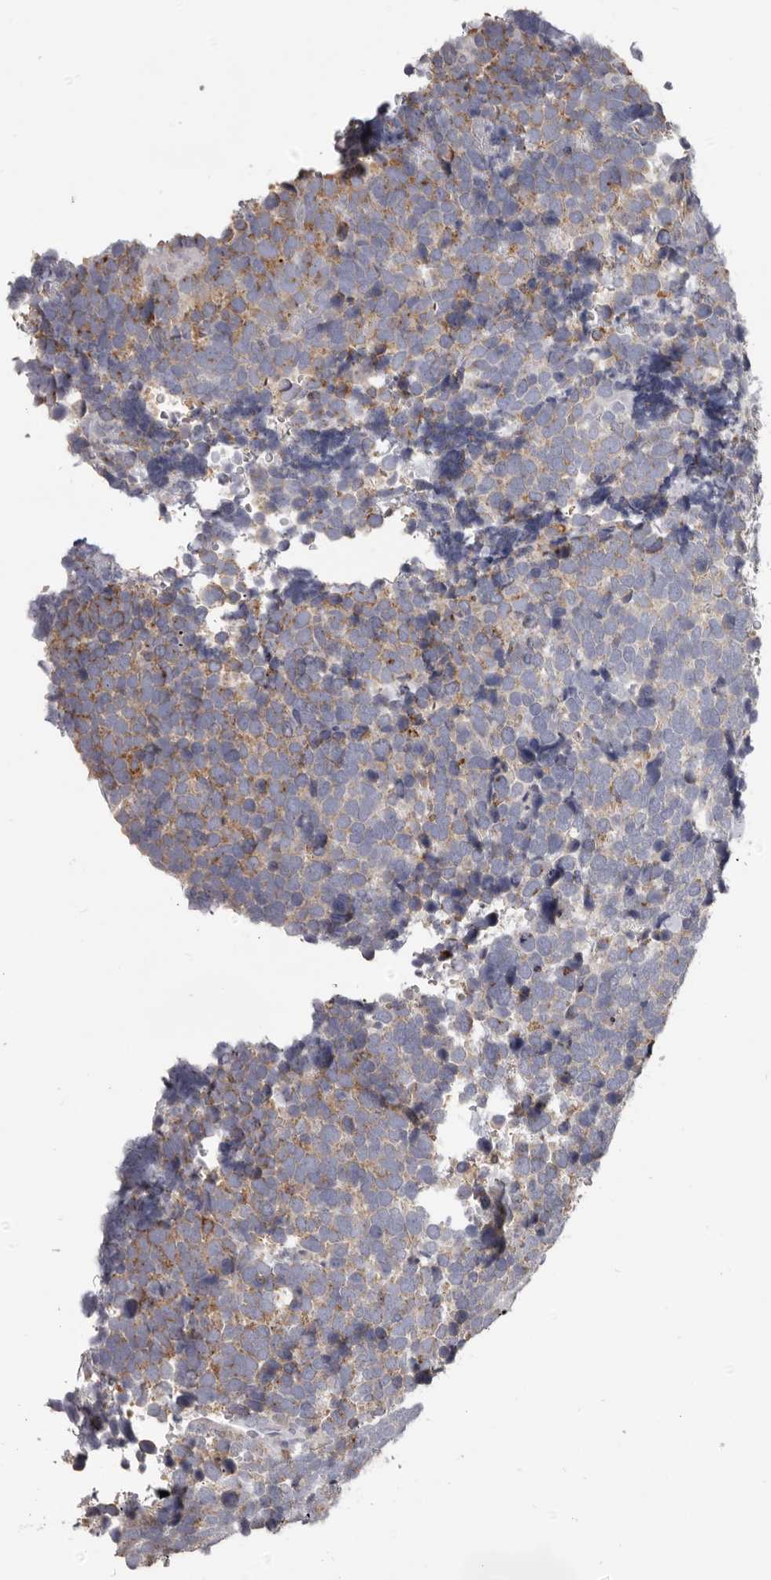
{"staining": {"intensity": "weak", "quantity": "25%-75%", "location": "cytoplasmic/membranous"}, "tissue": "urothelial cancer", "cell_type": "Tumor cells", "image_type": "cancer", "snomed": [{"axis": "morphology", "description": "Urothelial carcinoma, High grade"}, {"axis": "topography", "description": "Urinary bladder"}], "caption": "Urothelial cancer was stained to show a protein in brown. There is low levels of weak cytoplasmic/membranous positivity in approximately 25%-75% of tumor cells.", "gene": "PI4K2A", "patient": {"sex": "female", "age": 82}}